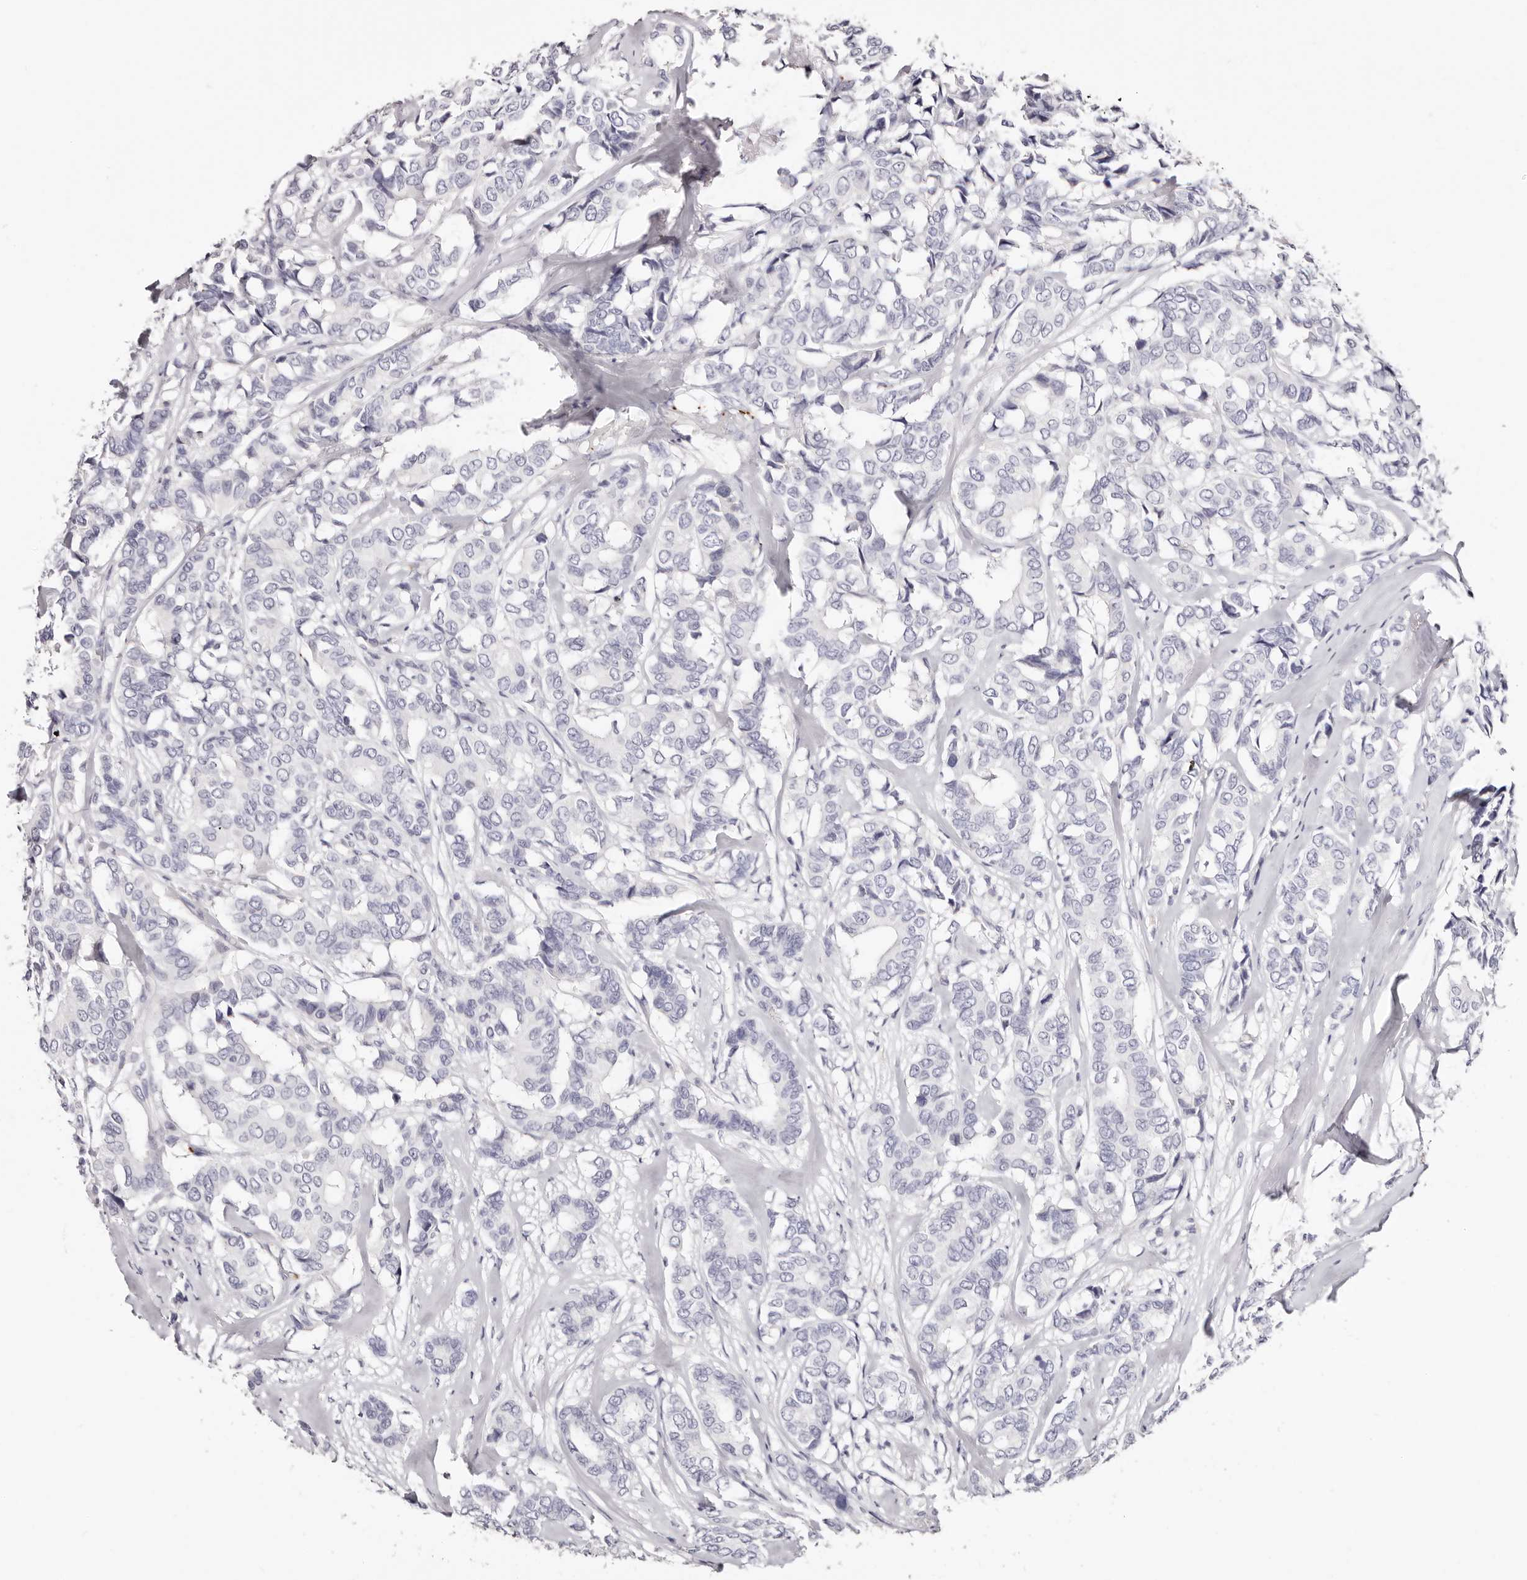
{"staining": {"intensity": "negative", "quantity": "none", "location": "none"}, "tissue": "breast cancer", "cell_type": "Tumor cells", "image_type": "cancer", "snomed": [{"axis": "morphology", "description": "Duct carcinoma"}, {"axis": "topography", "description": "Breast"}], "caption": "This is an immunohistochemistry (IHC) micrograph of human breast intraductal carcinoma. There is no expression in tumor cells.", "gene": "PF4", "patient": {"sex": "female", "age": 87}}